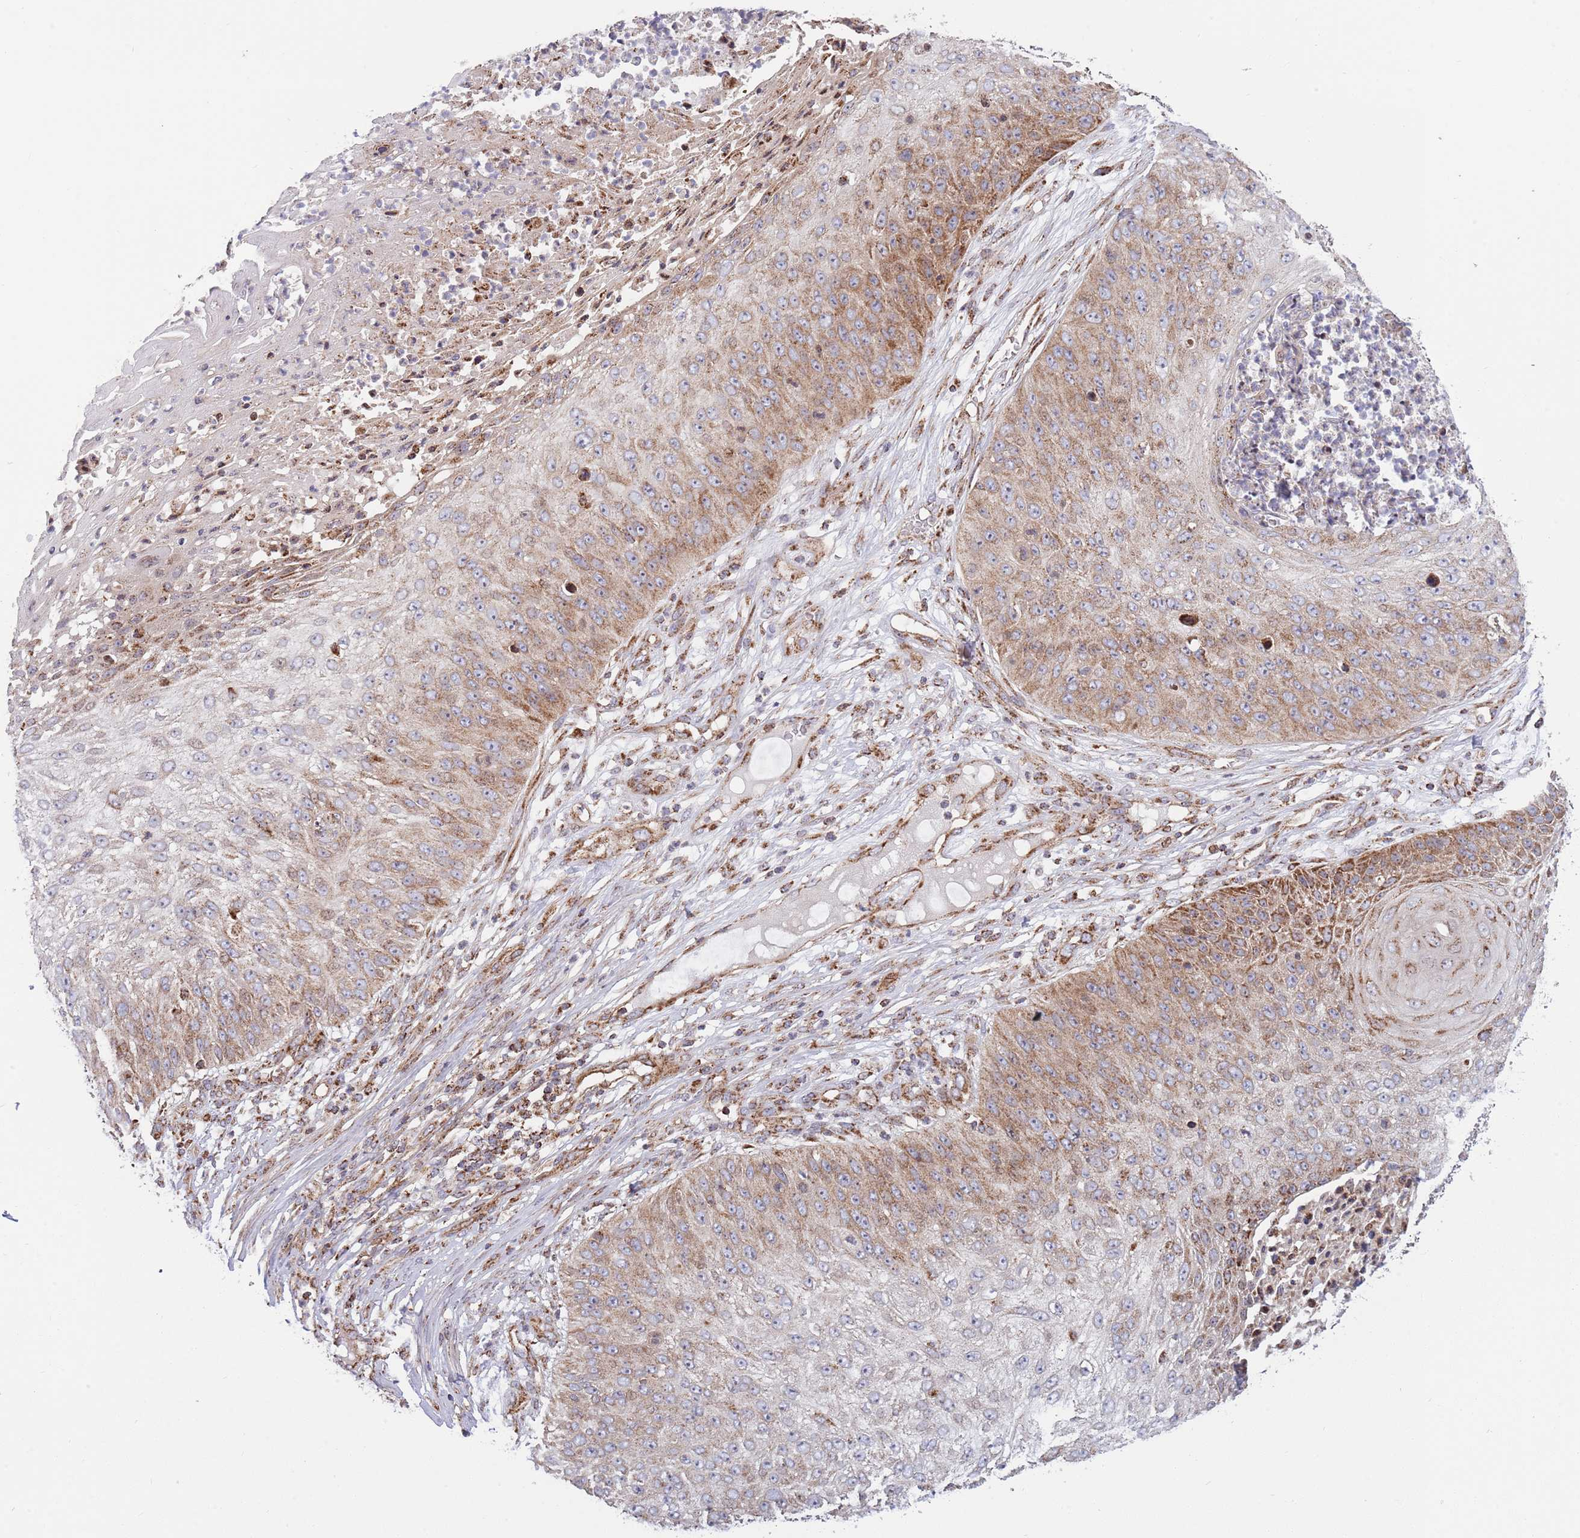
{"staining": {"intensity": "moderate", "quantity": "25%-75%", "location": "cytoplasmic/membranous"}, "tissue": "skin cancer", "cell_type": "Tumor cells", "image_type": "cancer", "snomed": [{"axis": "morphology", "description": "Squamous cell carcinoma, NOS"}, {"axis": "topography", "description": "Skin"}], "caption": "DAB immunohistochemical staining of human squamous cell carcinoma (skin) exhibits moderate cytoplasmic/membranous protein expression in approximately 25%-75% of tumor cells. (DAB (3,3'-diaminobenzidine) IHC, brown staining for protein, blue staining for nuclei).", "gene": "ATP5PD", "patient": {"sex": "female", "age": 80}}